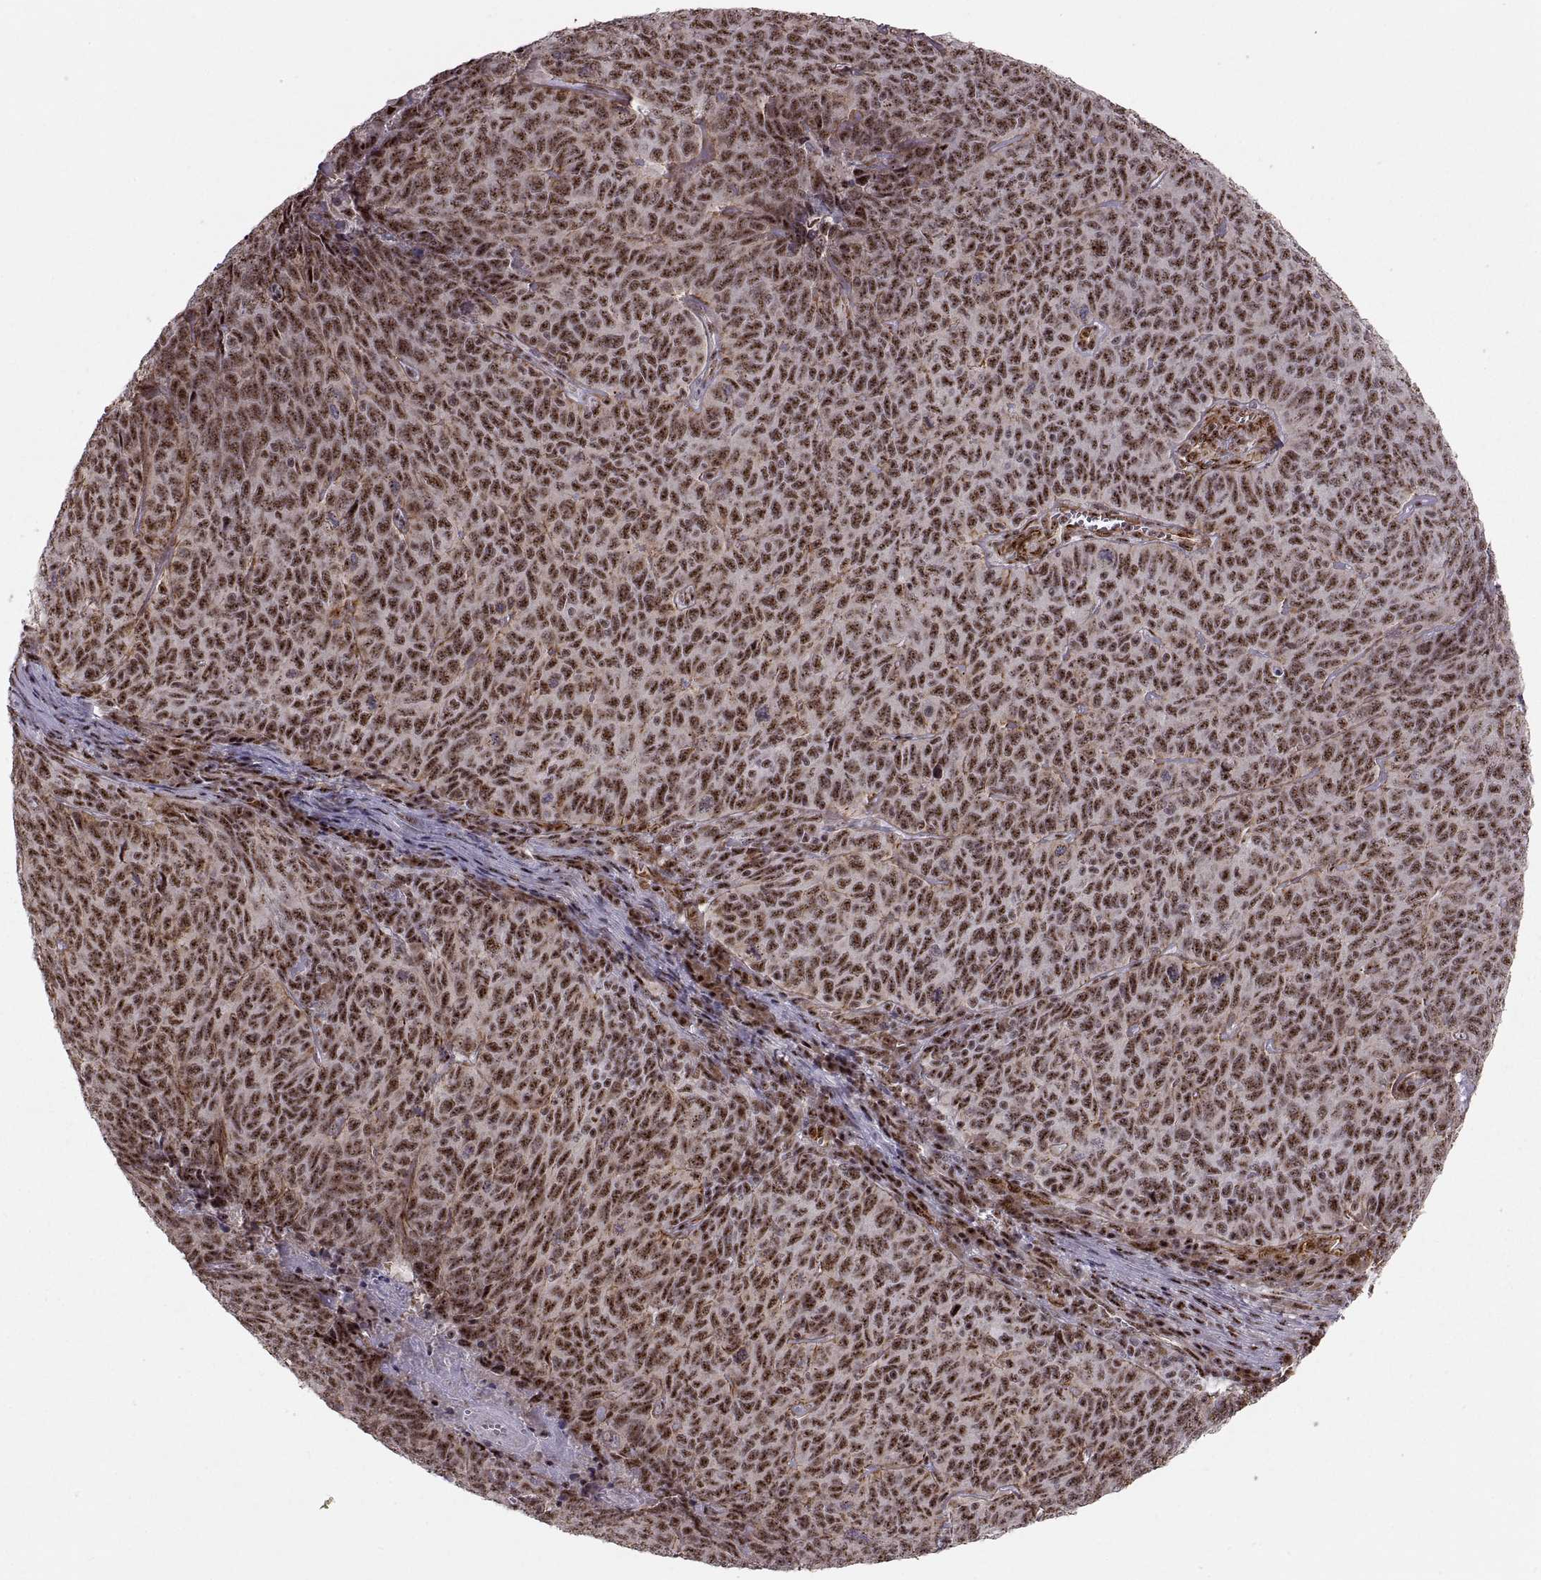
{"staining": {"intensity": "strong", "quantity": ">75%", "location": "nuclear"}, "tissue": "skin cancer", "cell_type": "Tumor cells", "image_type": "cancer", "snomed": [{"axis": "morphology", "description": "Squamous cell carcinoma, NOS"}, {"axis": "topography", "description": "Skin"}, {"axis": "topography", "description": "Anal"}], "caption": "DAB (3,3'-diaminobenzidine) immunohistochemical staining of human squamous cell carcinoma (skin) demonstrates strong nuclear protein positivity in approximately >75% of tumor cells.", "gene": "ZCCHC17", "patient": {"sex": "female", "age": 51}}